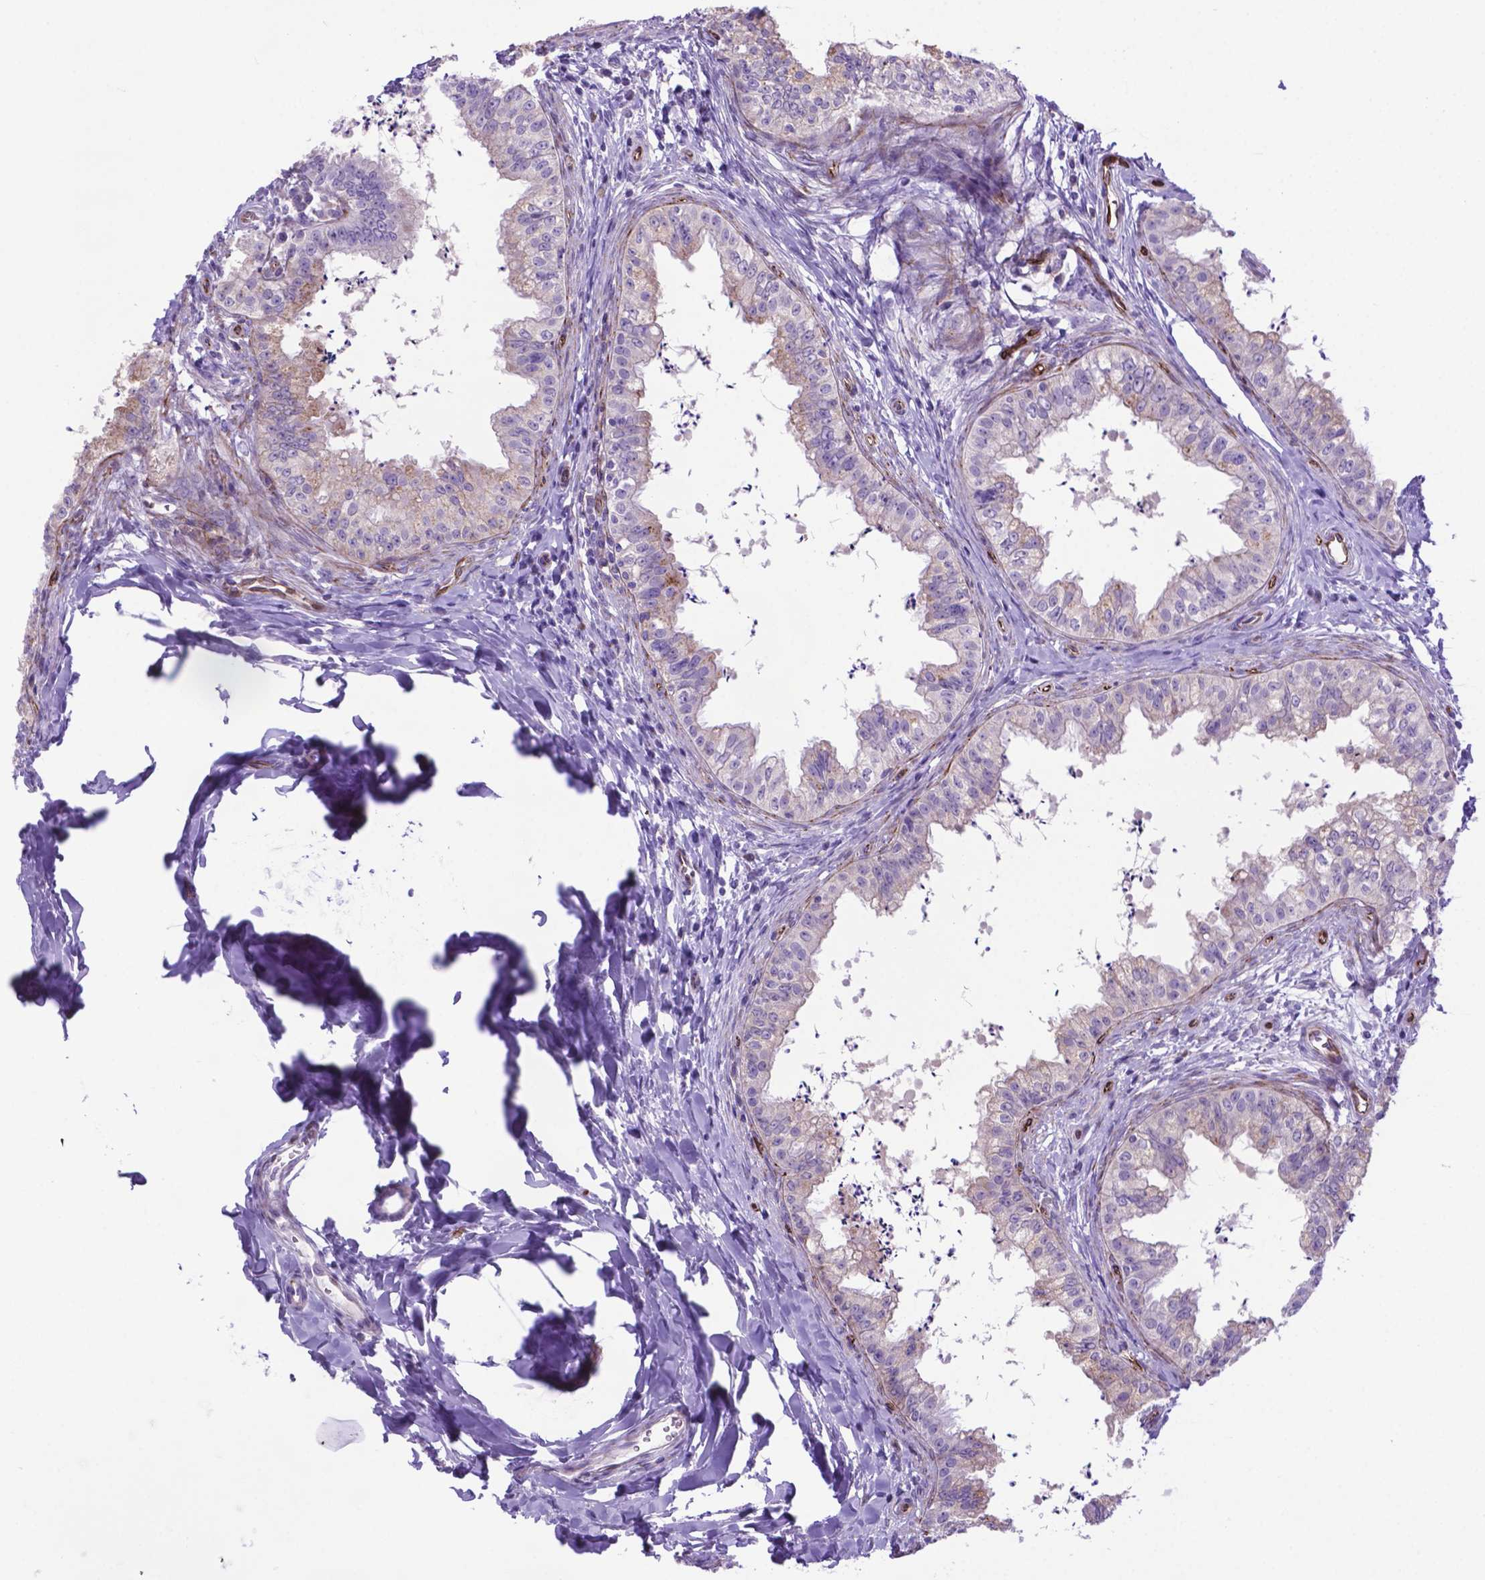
{"staining": {"intensity": "strong", "quantity": "25%-75%", "location": "cytoplasmic/membranous"}, "tissue": "epididymis", "cell_type": "Glandular cells", "image_type": "normal", "snomed": [{"axis": "morphology", "description": "Normal tissue, NOS"}, {"axis": "topography", "description": "Epididymis"}], "caption": "Immunohistochemical staining of benign human epididymis demonstrates high levels of strong cytoplasmic/membranous positivity in approximately 25%-75% of glandular cells.", "gene": "LZTR1", "patient": {"sex": "male", "age": 24}}